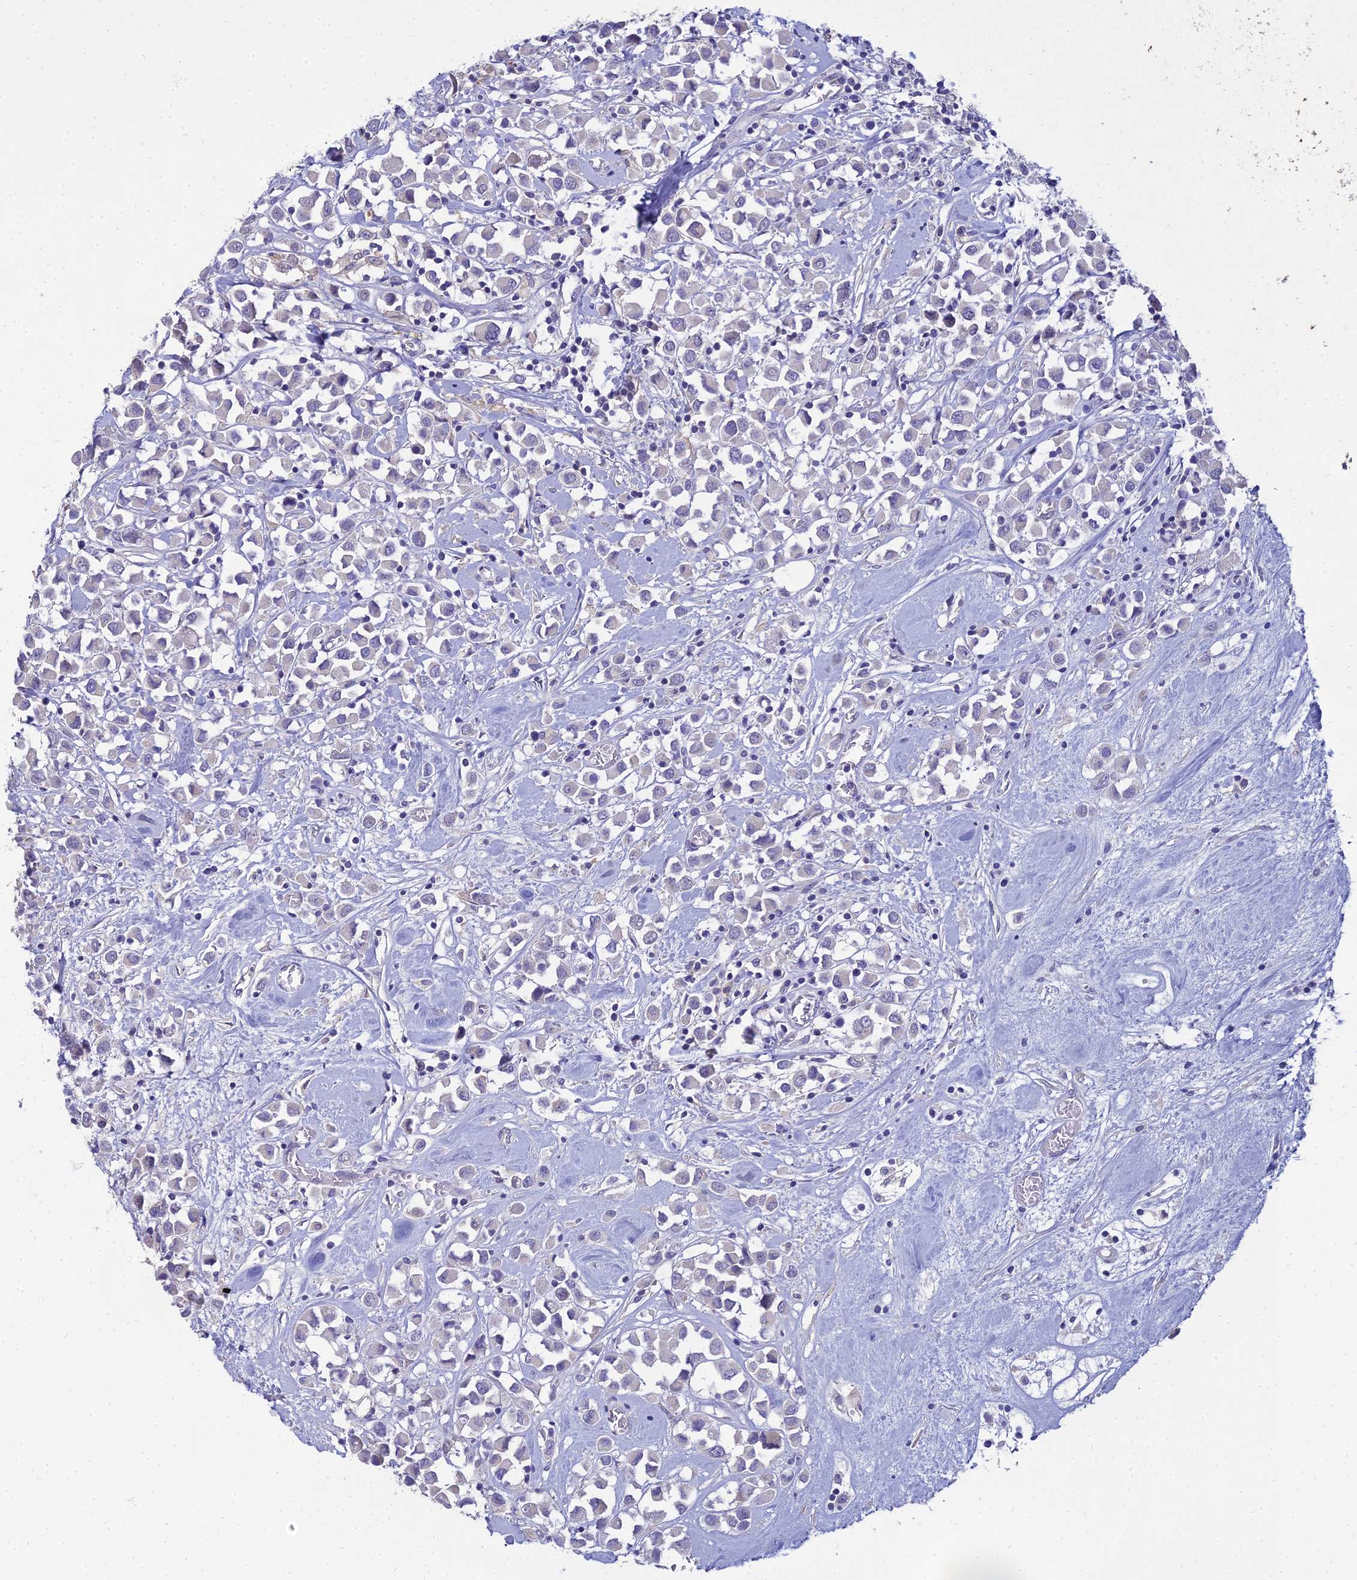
{"staining": {"intensity": "negative", "quantity": "none", "location": "none"}, "tissue": "breast cancer", "cell_type": "Tumor cells", "image_type": "cancer", "snomed": [{"axis": "morphology", "description": "Duct carcinoma"}, {"axis": "topography", "description": "Breast"}], "caption": "Micrograph shows no protein positivity in tumor cells of breast cancer (infiltrating ductal carcinoma) tissue.", "gene": "NPY", "patient": {"sex": "female", "age": 61}}